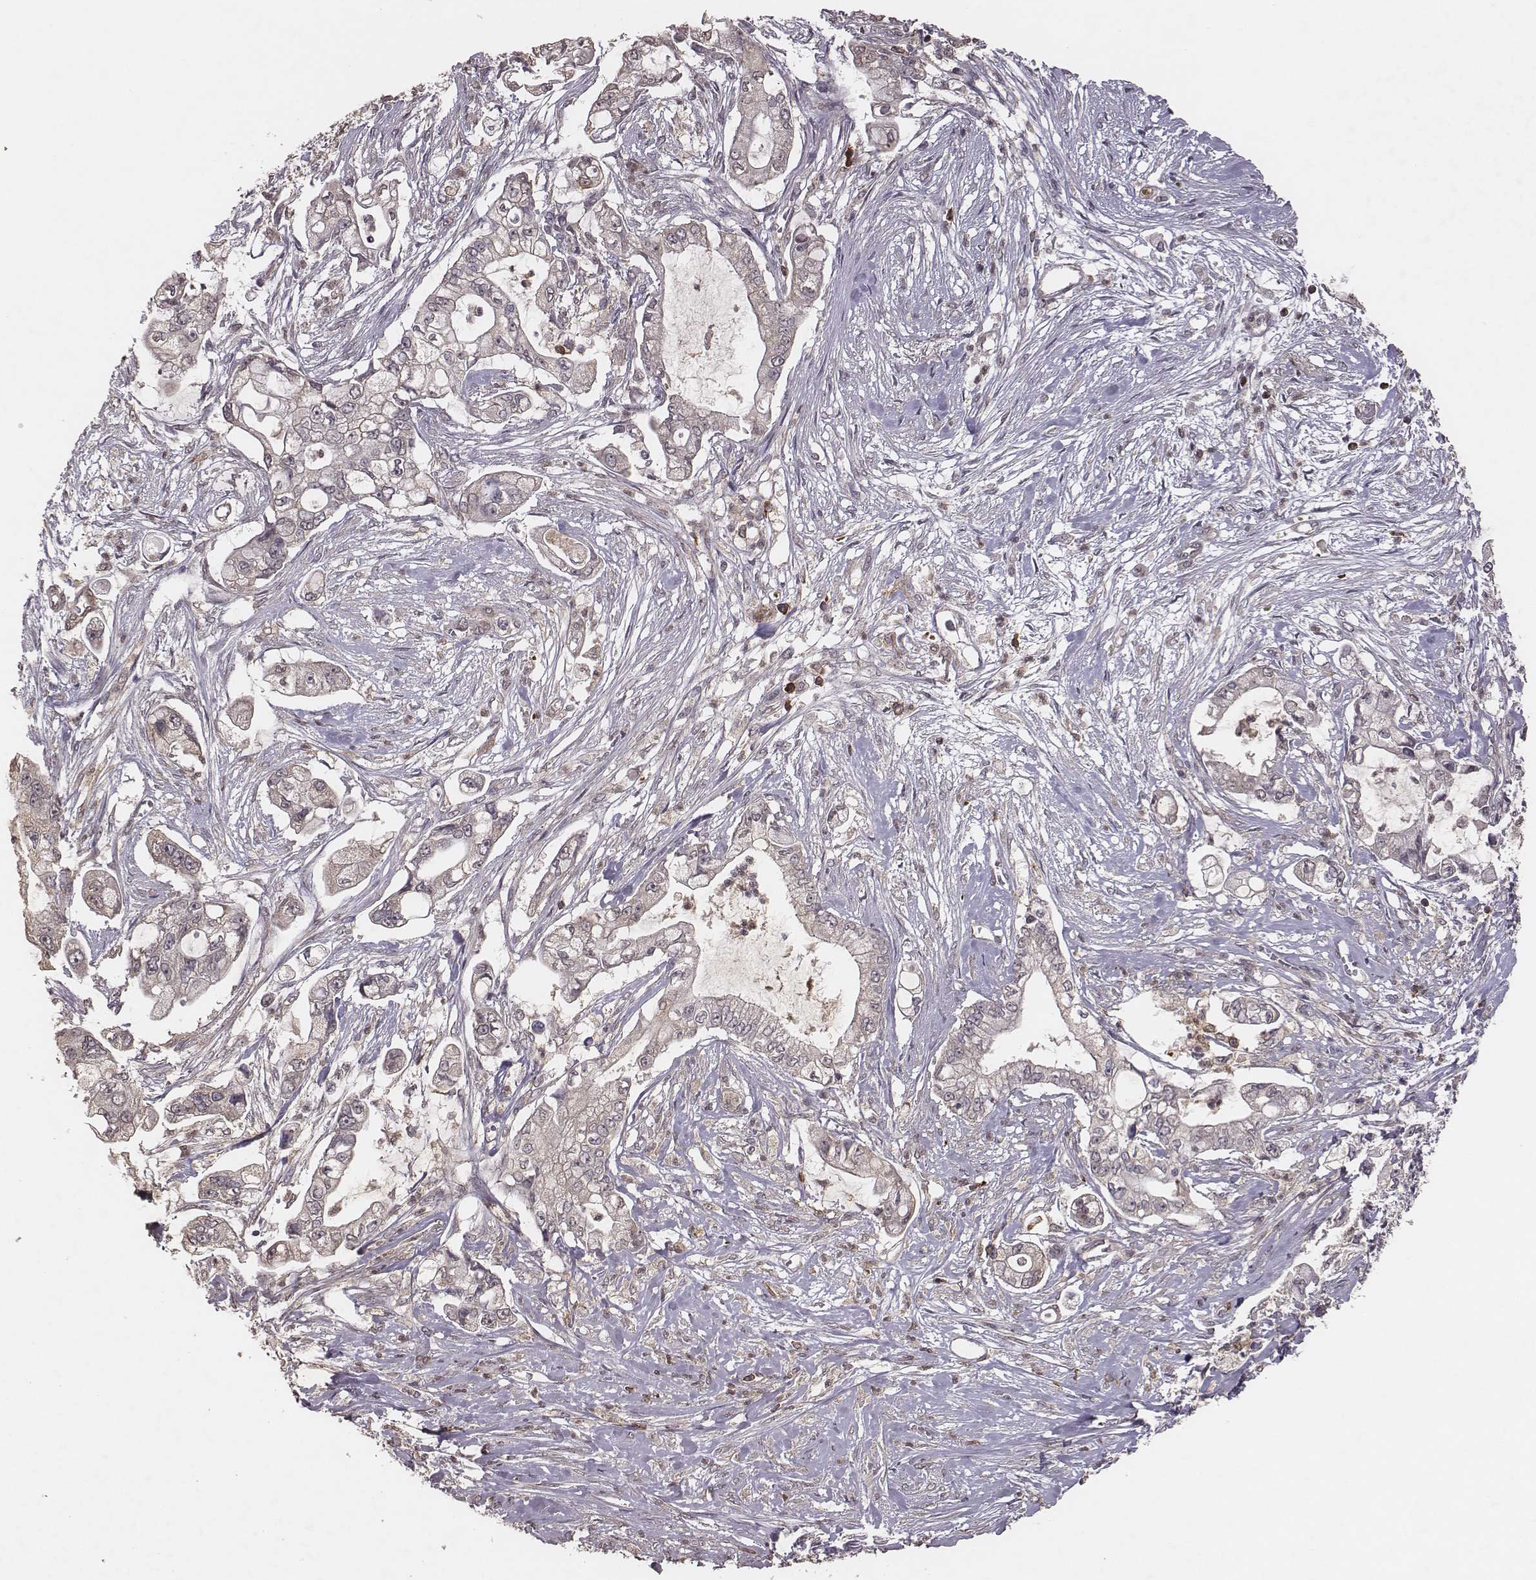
{"staining": {"intensity": "negative", "quantity": "none", "location": "none"}, "tissue": "pancreatic cancer", "cell_type": "Tumor cells", "image_type": "cancer", "snomed": [{"axis": "morphology", "description": "Adenocarcinoma, NOS"}, {"axis": "topography", "description": "Pancreas"}], "caption": "Immunohistochemistry (IHC) photomicrograph of pancreatic cancer stained for a protein (brown), which shows no staining in tumor cells.", "gene": "PILRA", "patient": {"sex": "female", "age": 69}}